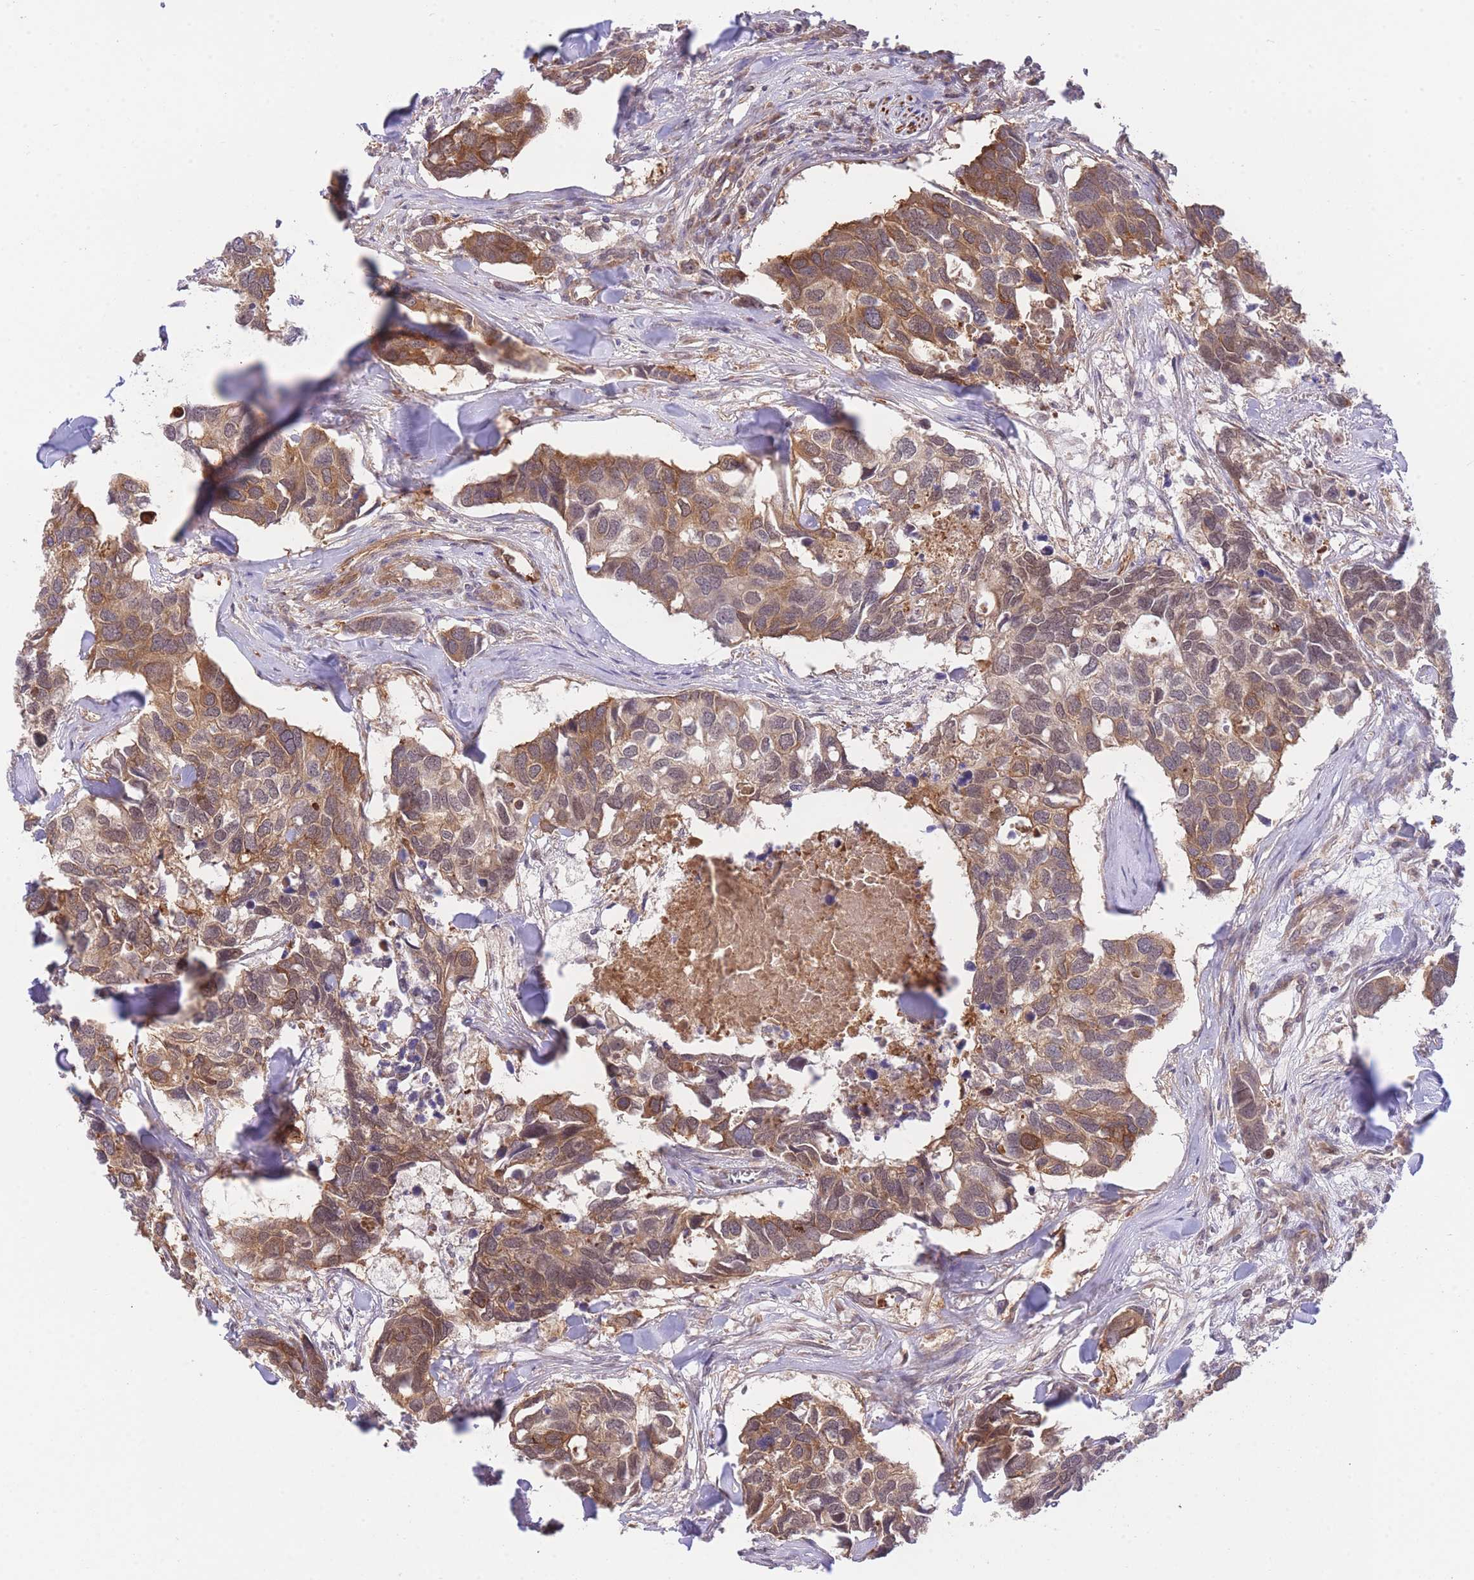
{"staining": {"intensity": "moderate", "quantity": ">75%", "location": "cytoplasmic/membranous"}, "tissue": "breast cancer", "cell_type": "Tumor cells", "image_type": "cancer", "snomed": [{"axis": "morphology", "description": "Duct carcinoma"}, {"axis": "topography", "description": "Breast"}], "caption": "IHC photomicrograph of neoplastic tissue: invasive ductal carcinoma (breast) stained using immunohistochemistry shows medium levels of moderate protein expression localized specifically in the cytoplasmic/membranous of tumor cells, appearing as a cytoplasmic/membranous brown color.", "gene": "EXOSC8", "patient": {"sex": "female", "age": 83}}